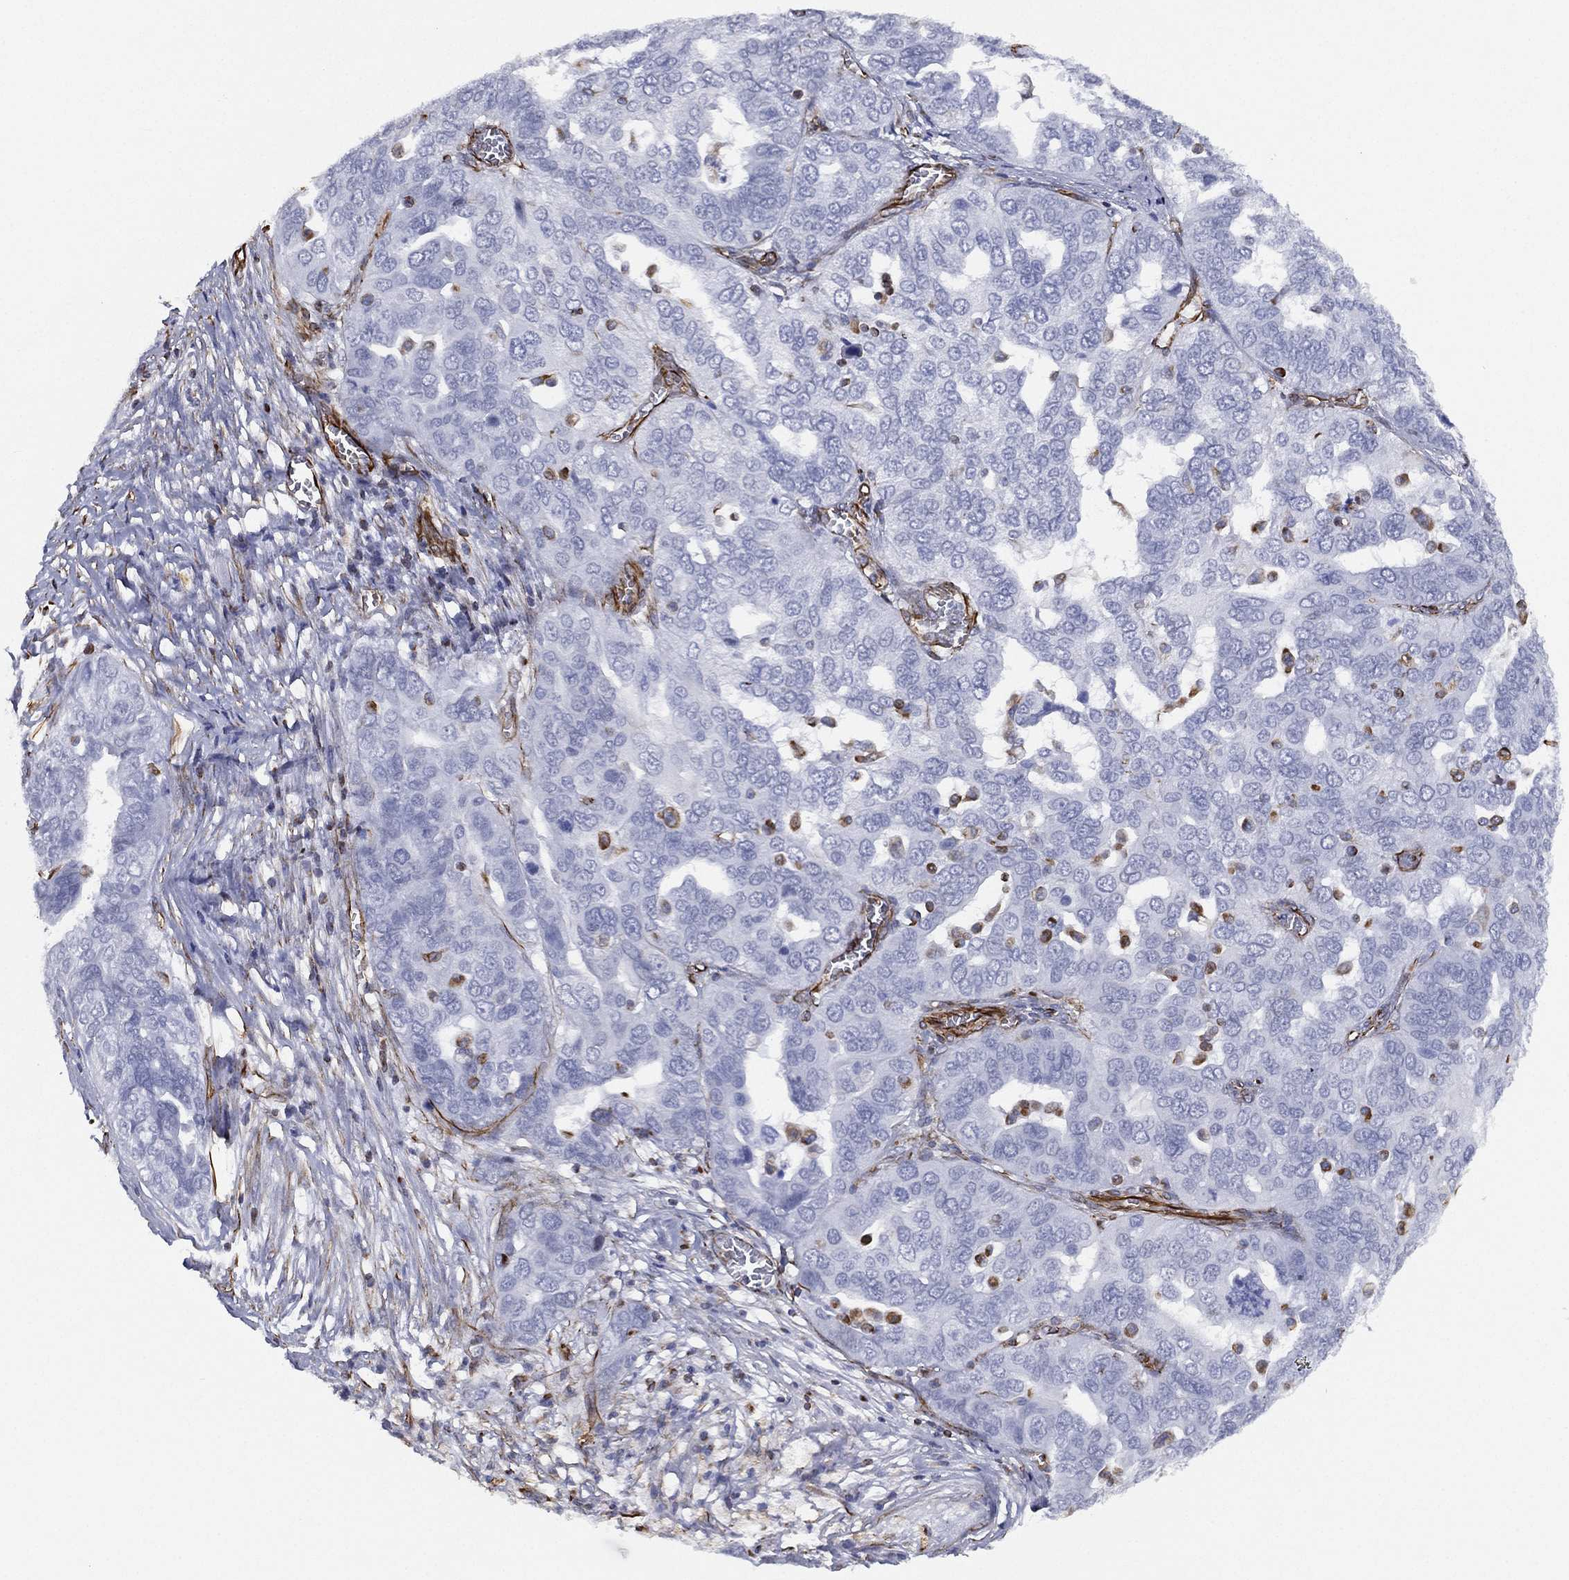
{"staining": {"intensity": "negative", "quantity": "none", "location": "none"}, "tissue": "ovarian cancer", "cell_type": "Tumor cells", "image_type": "cancer", "snomed": [{"axis": "morphology", "description": "Carcinoma, endometroid"}, {"axis": "topography", "description": "Soft tissue"}, {"axis": "topography", "description": "Ovary"}], "caption": "Immunohistochemistry histopathology image of neoplastic tissue: ovarian endometroid carcinoma stained with DAB (3,3'-diaminobenzidine) shows no significant protein staining in tumor cells. The staining was performed using DAB to visualize the protein expression in brown, while the nuclei were stained in blue with hematoxylin (Magnification: 20x).", "gene": "MAS1", "patient": {"sex": "female", "age": 52}}